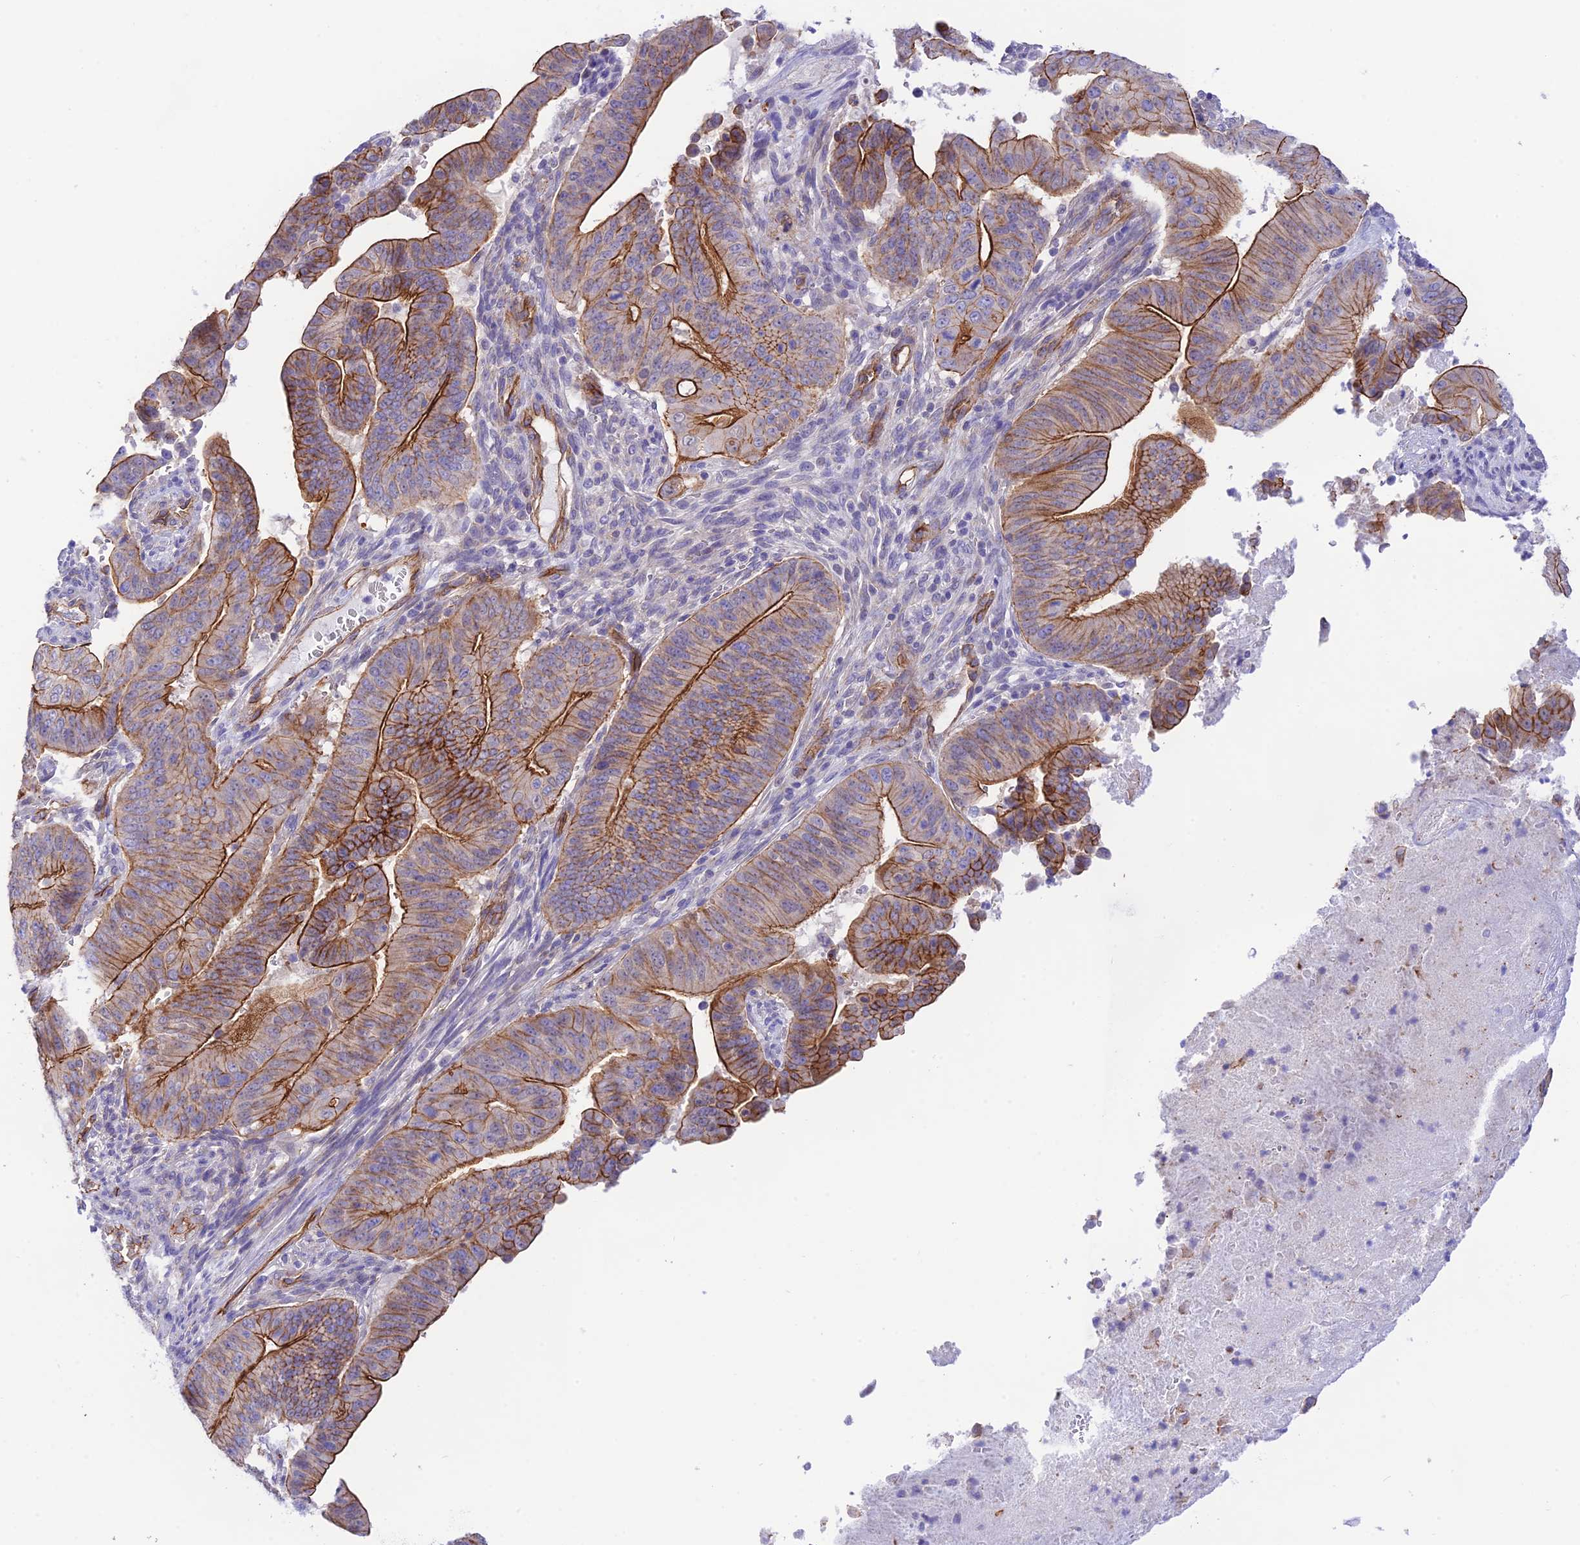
{"staining": {"intensity": "strong", "quantity": "25%-75%", "location": "cytoplasmic/membranous"}, "tissue": "pancreatic cancer", "cell_type": "Tumor cells", "image_type": "cancer", "snomed": [{"axis": "morphology", "description": "Adenocarcinoma, NOS"}, {"axis": "topography", "description": "Pancreas"}], "caption": "Protein expression analysis of human pancreatic adenocarcinoma reveals strong cytoplasmic/membranous positivity in approximately 25%-75% of tumor cells.", "gene": "YPEL5", "patient": {"sex": "female", "age": 77}}